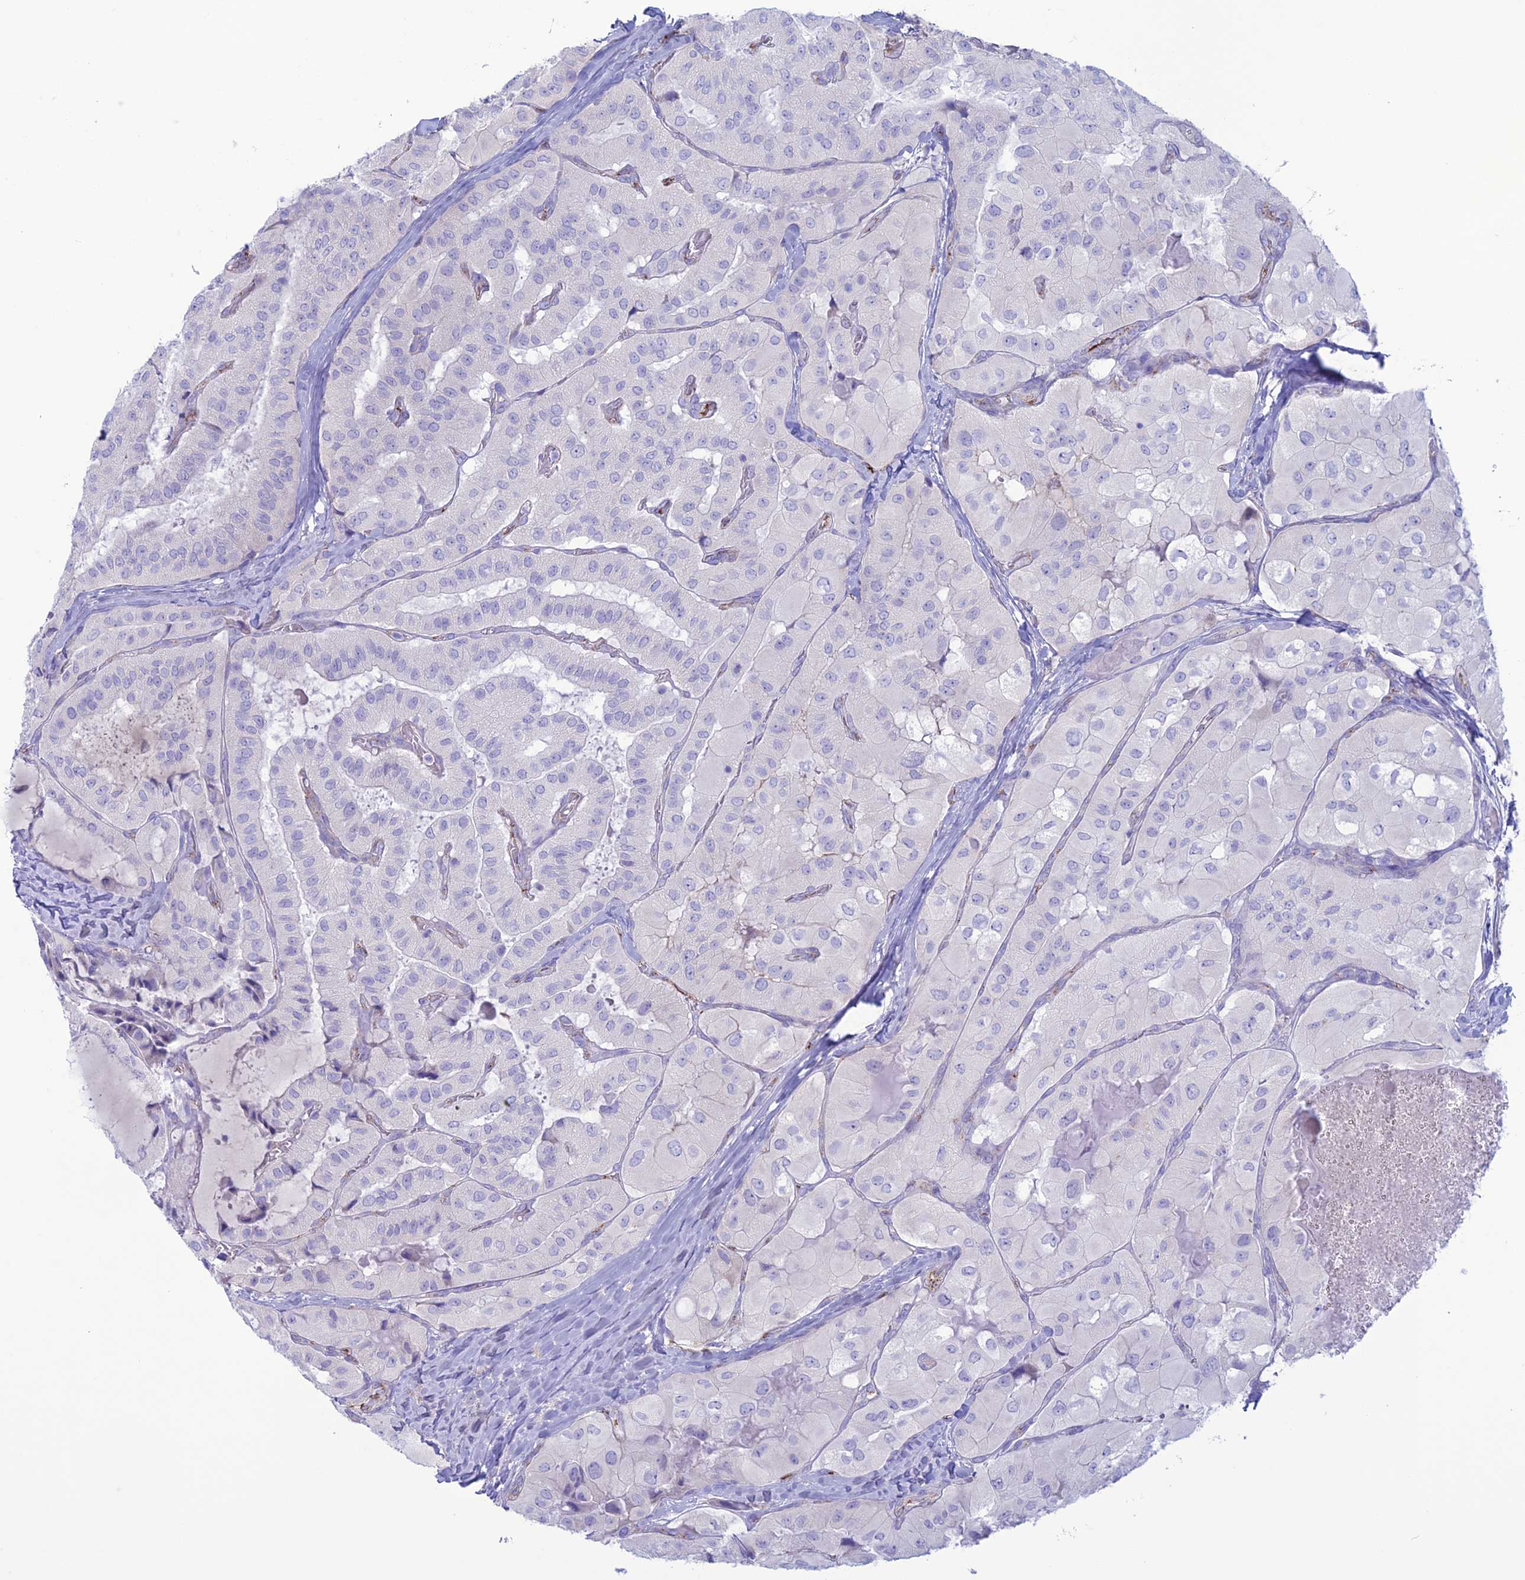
{"staining": {"intensity": "negative", "quantity": "none", "location": "none"}, "tissue": "thyroid cancer", "cell_type": "Tumor cells", "image_type": "cancer", "snomed": [{"axis": "morphology", "description": "Normal tissue, NOS"}, {"axis": "morphology", "description": "Papillary adenocarcinoma, NOS"}, {"axis": "topography", "description": "Thyroid gland"}], "caption": "Micrograph shows no protein positivity in tumor cells of thyroid cancer (papillary adenocarcinoma) tissue. Nuclei are stained in blue.", "gene": "CDC42EP5", "patient": {"sex": "female", "age": 59}}